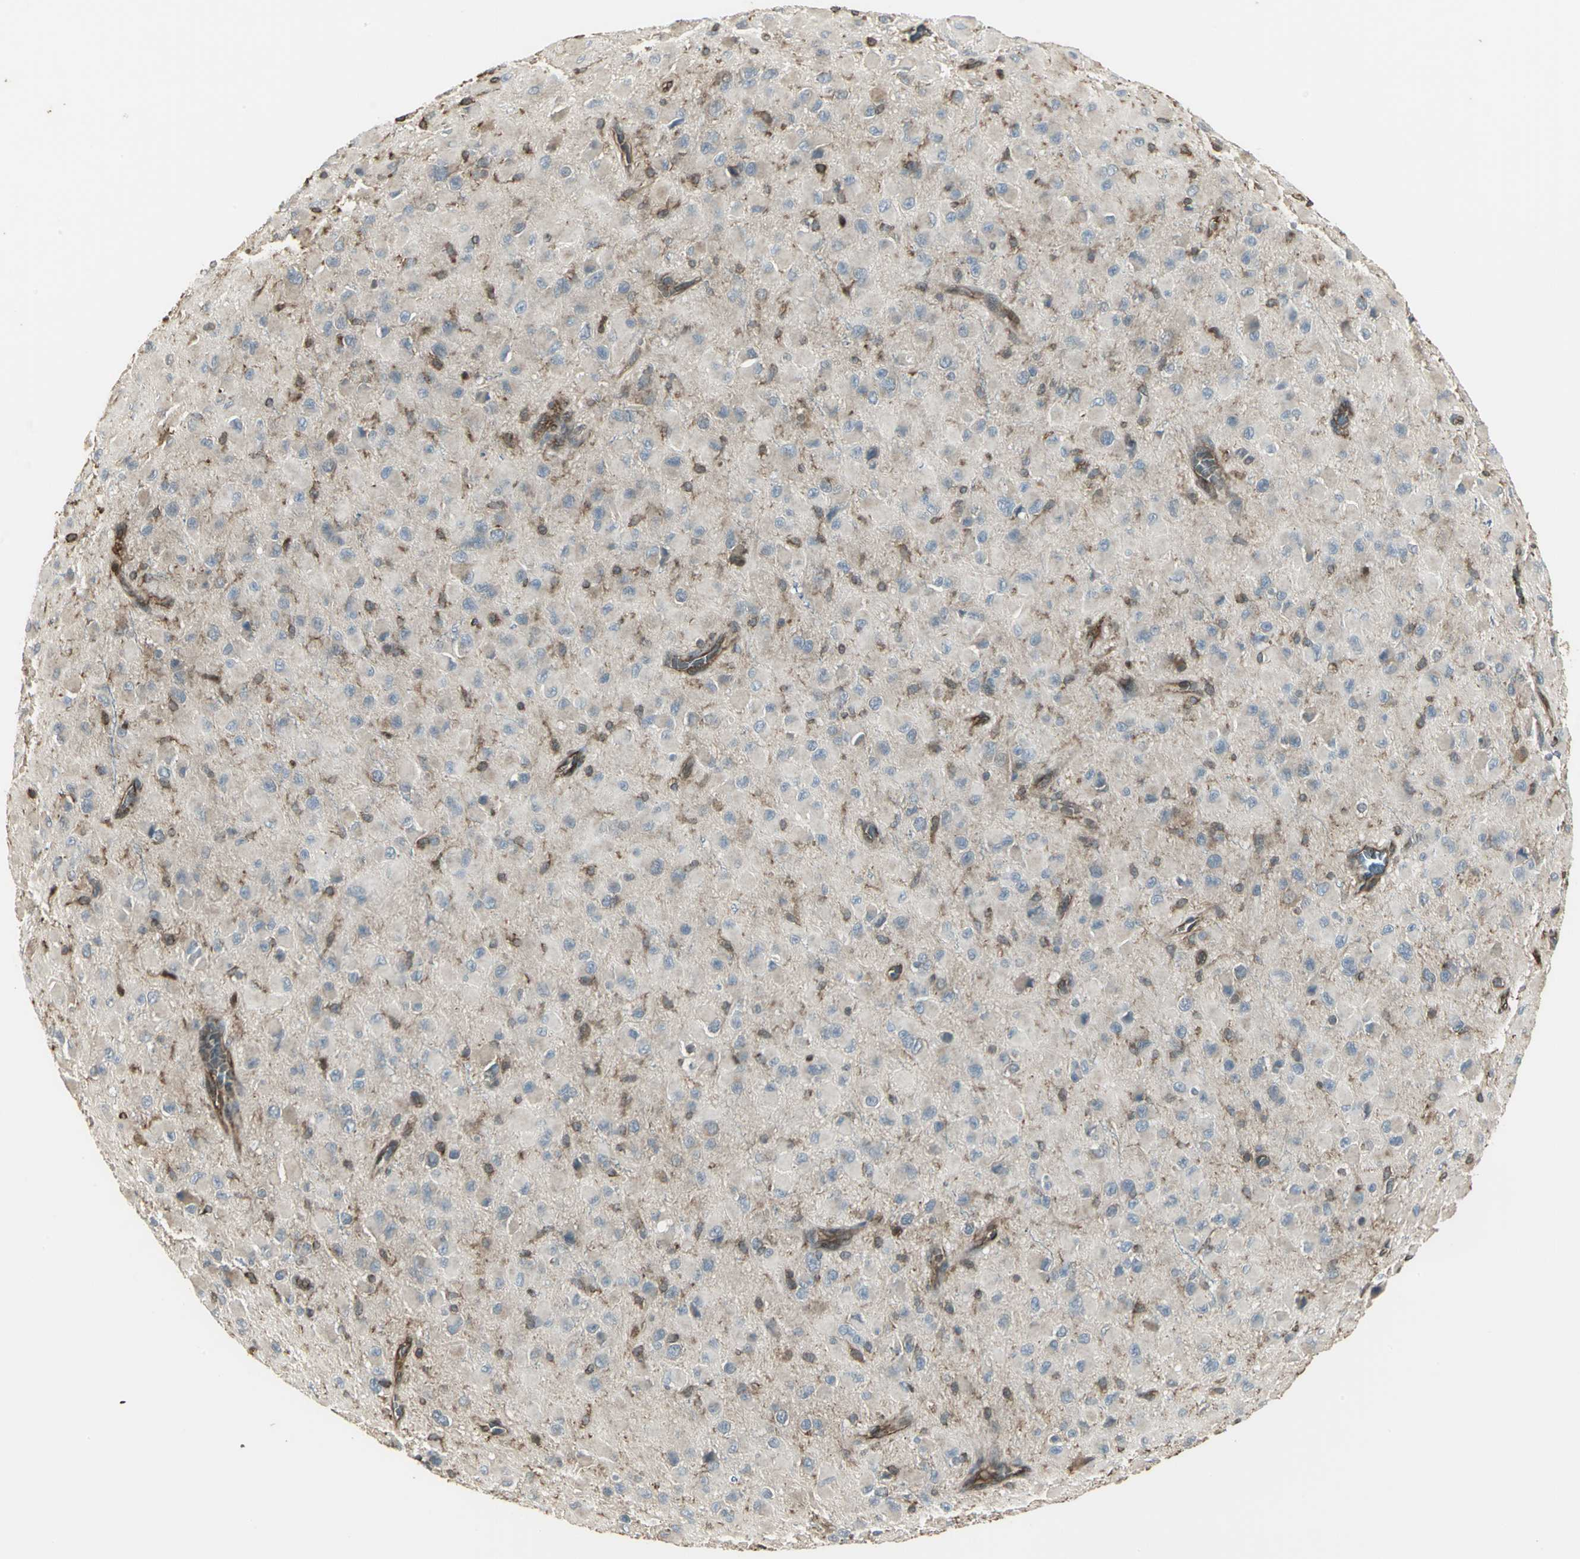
{"staining": {"intensity": "weak", "quantity": "<25%", "location": "cytoplasmic/membranous"}, "tissue": "glioma", "cell_type": "Tumor cells", "image_type": "cancer", "snomed": [{"axis": "morphology", "description": "Glioma, malignant, Low grade"}, {"axis": "topography", "description": "Brain"}], "caption": "Histopathology image shows no protein expression in tumor cells of glioma tissue. (Brightfield microscopy of DAB (3,3'-diaminobenzidine) immunohistochemistry at high magnification).", "gene": "PRXL2B", "patient": {"sex": "male", "age": 42}}